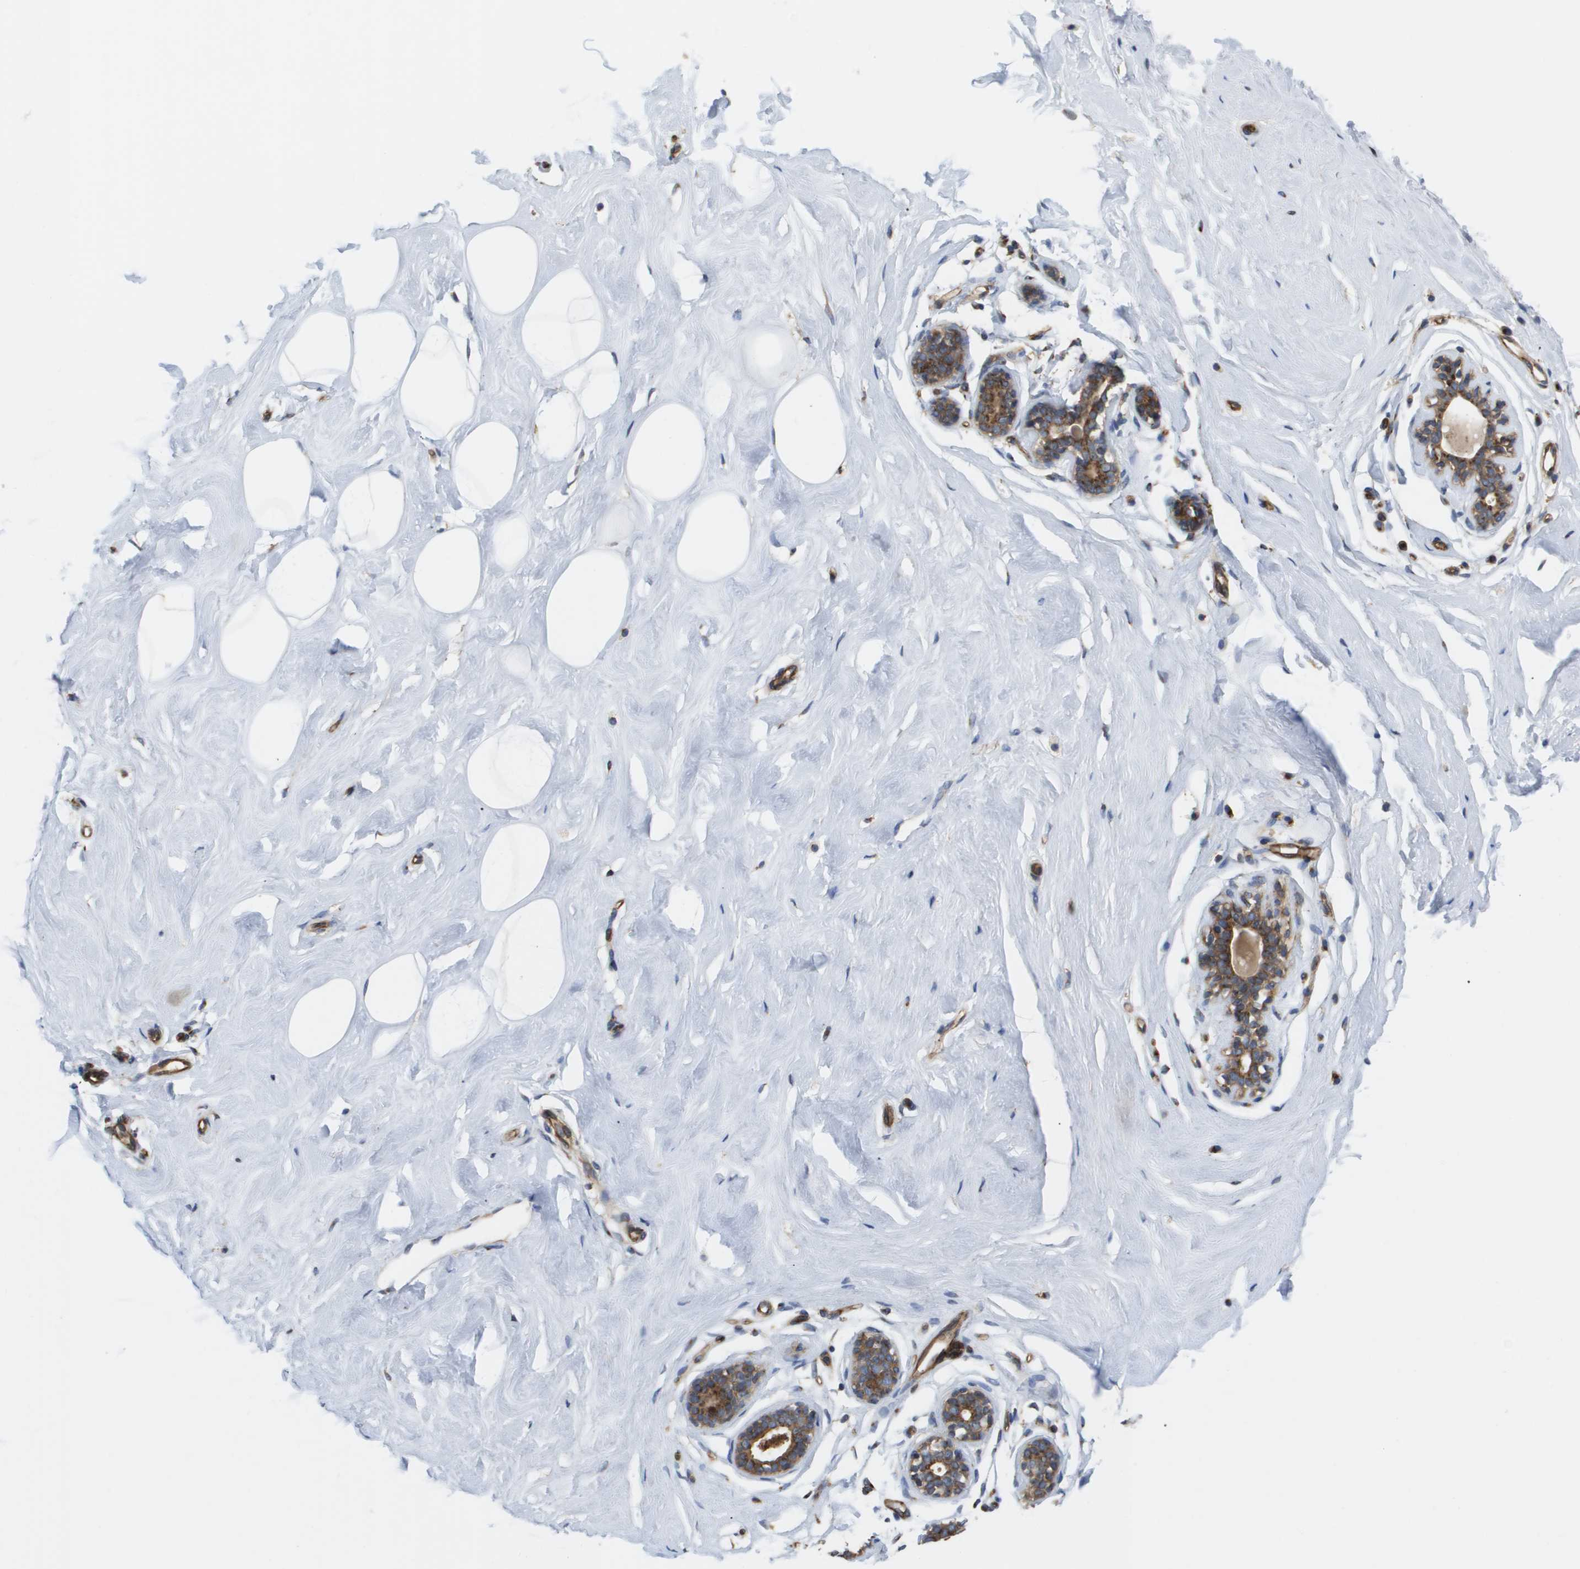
{"staining": {"intensity": "negative", "quantity": "none", "location": "none"}, "tissue": "breast", "cell_type": "Adipocytes", "image_type": "normal", "snomed": [{"axis": "morphology", "description": "Normal tissue, NOS"}, {"axis": "topography", "description": "Breast"}], "caption": "Human breast stained for a protein using immunohistochemistry demonstrates no staining in adipocytes.", "gene": "BST2", "patient": {"sex": "female", "age": 23}}